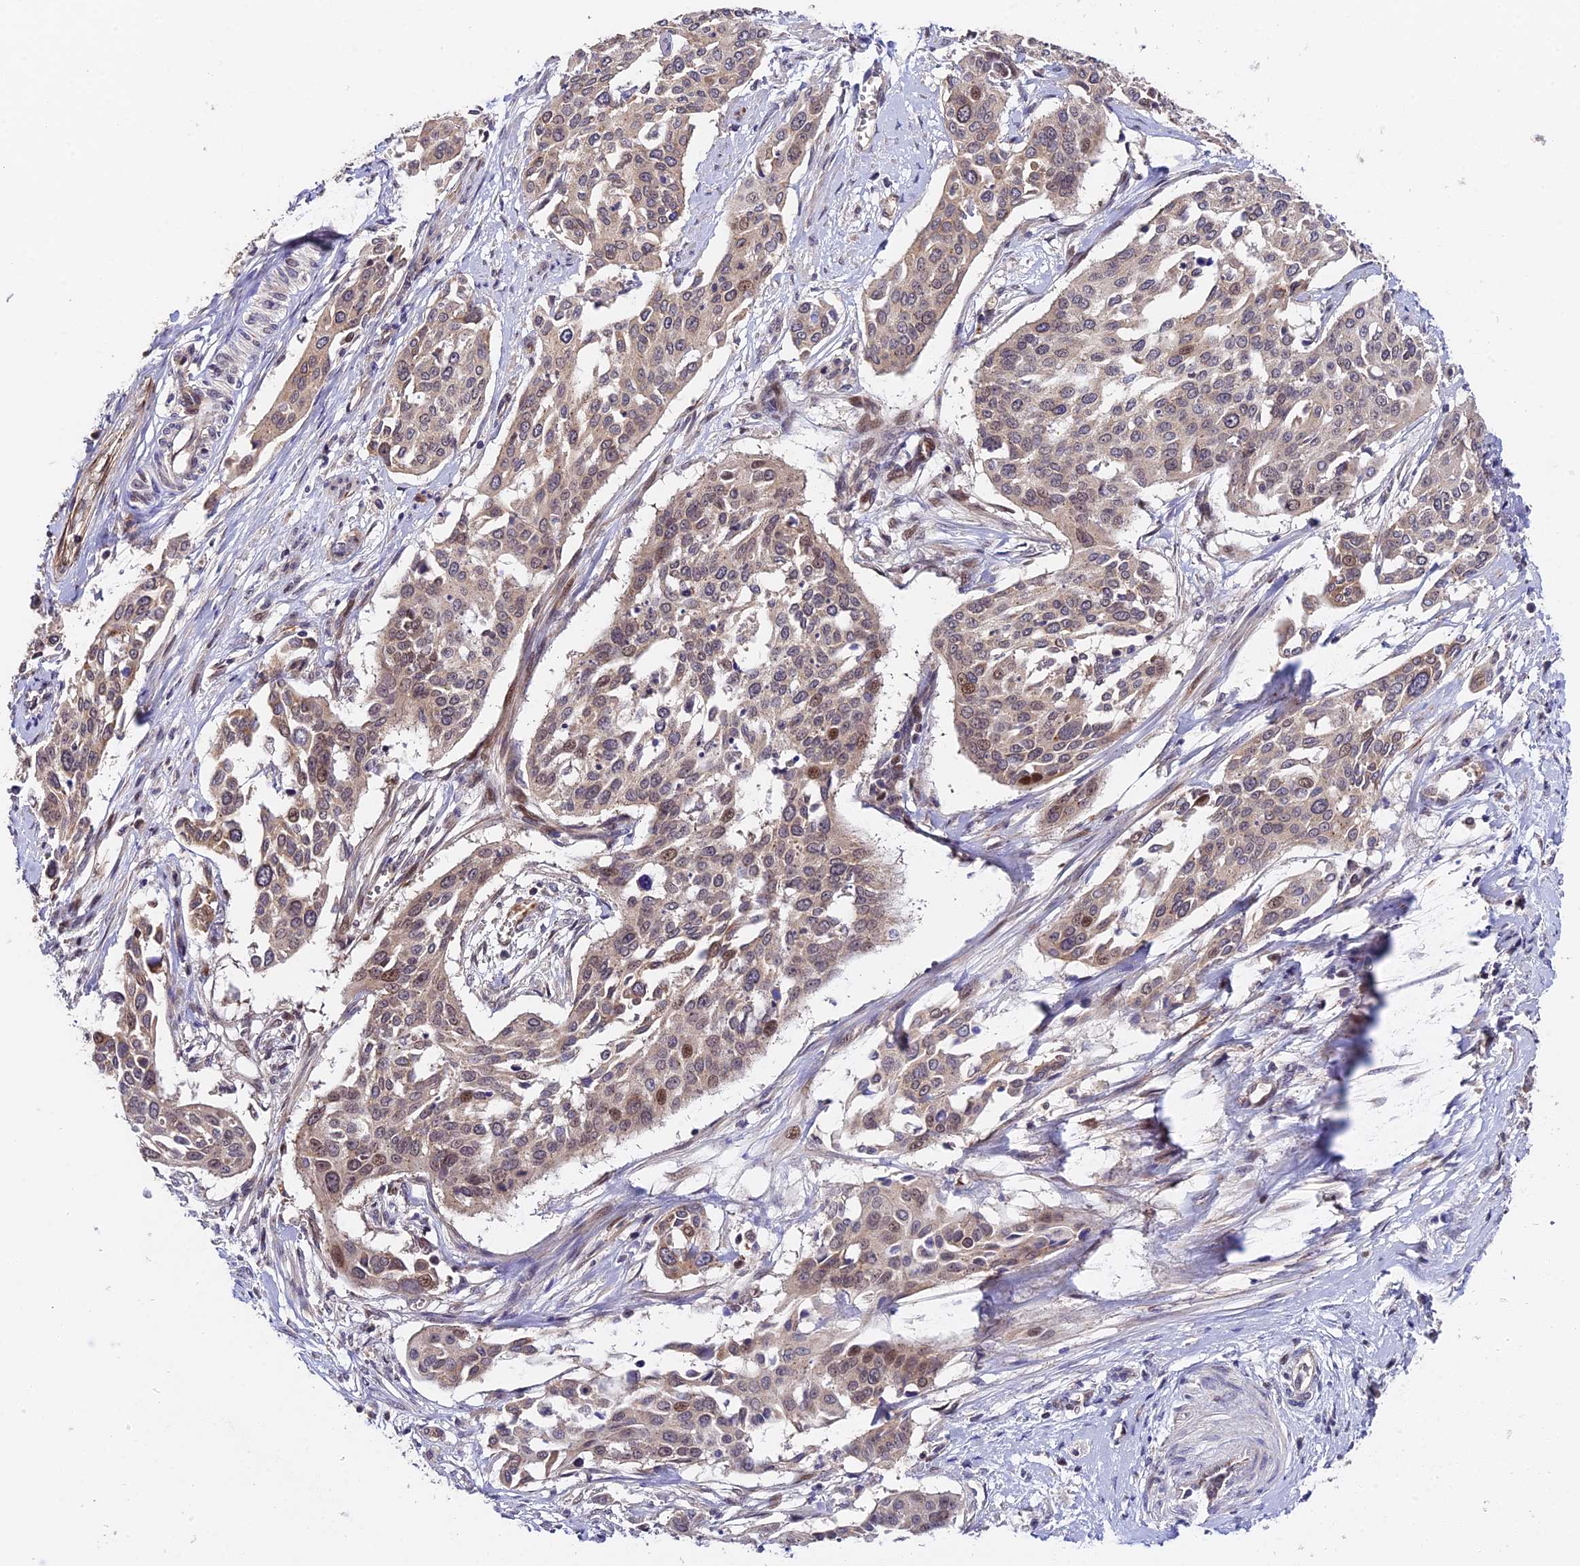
{"staining": {"intensity": "moderate", "quantity": "<25%", "location": "nuclear"}, "tissue": "cervical cancer", "cell_type": "Tumor cells", "image_type": "cancer", "snomed": [{"axis": "morphology", "description": "Squamous cell carcinoma, NOS"}, {"axis": "topography", "description": "Cervix"}], "caption": "Human cervical cancer (squamous cell carcinoma) stained for a protein (brown) exhibits moderate nuclear positive expression in about <25% of tumor cells.", "gene": "TRMT1", "patient": {"sex": "female", "age": 44}}